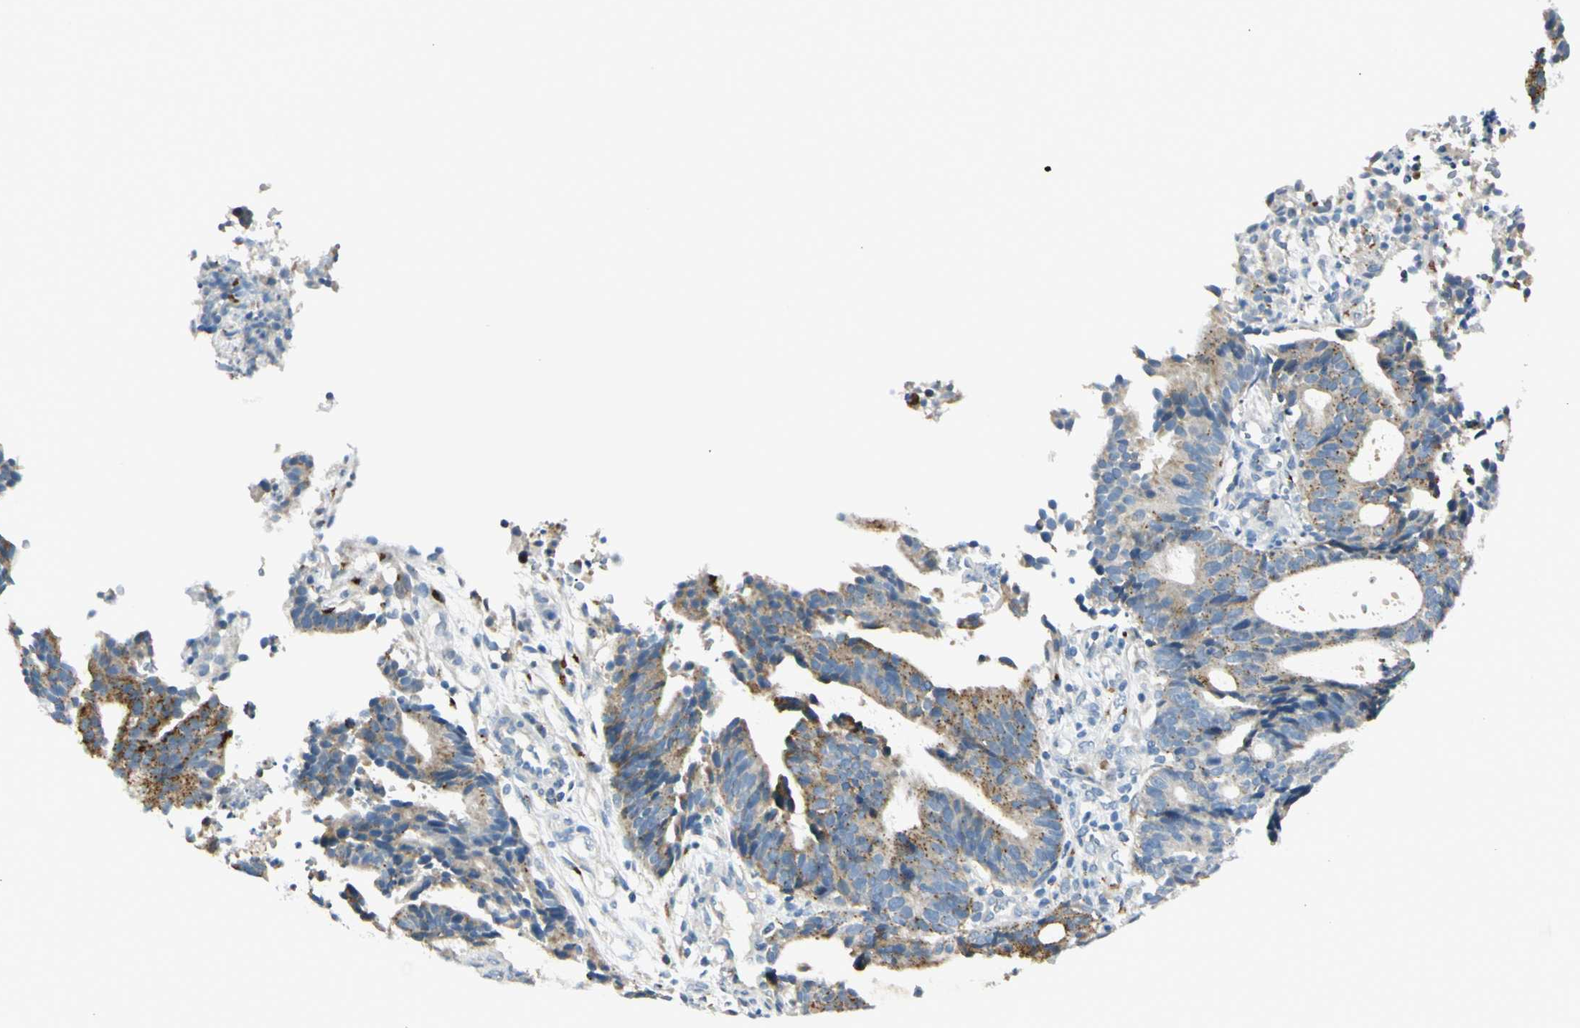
{"staining": {"intensity": "moderate", "quantity": ">75%", "location": "cytoplasmic/membranous"}, "tissue": "endometrial cancer", "cell_type": "Tumor cells", "image_type": "cancer", "snomed": [{"axis": "morphology", "description": "Adenocarcinoma, NOS"}, {"axis": "topography", "description": "Uterus"}], "caption": "The micrograph shows immunohistochemical staining of endometrial cancer (adenocarcinoma). There is moderate cytoplasmic/membranous positivity is seen in about >75% of tumor cells. The staining was performed using DAB (3,3'-diaminobenzidine) to visualize the protein expression in brown, while the nuclei were stained in blue with hematoxylin (Magnification: 20x).", "gene": "GALNT5", "patient": {"sex": "female", "age": 83}}